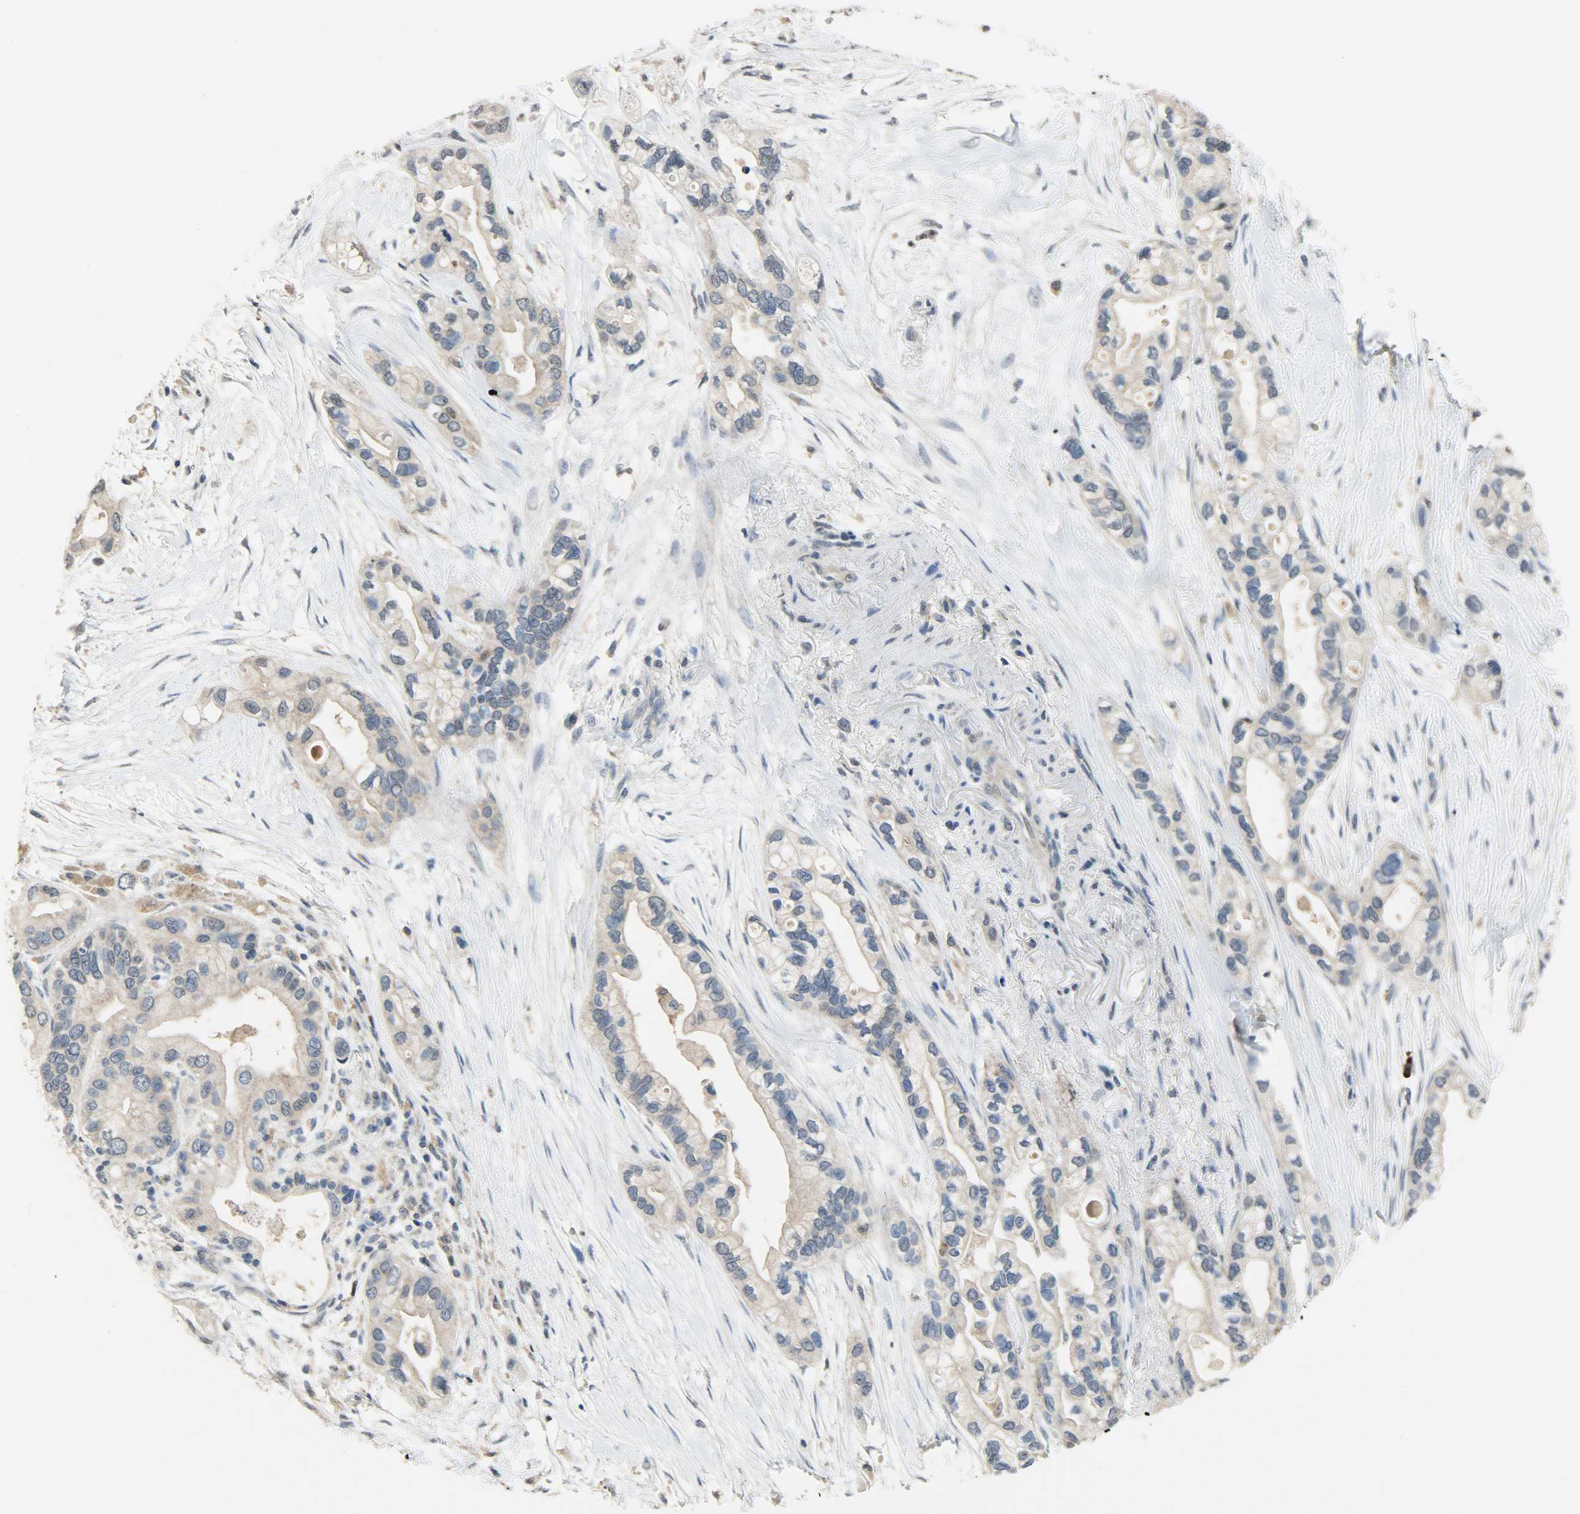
{"staining": {"intensity": "moderate", "quantity": ">75%", "location": "cytoplasmic/membranous"}, "tissue": "pancreatic cancer", "cell_type": "Tumor cells", "image_type": "cancer", "snomed": [{"axis": "morphology", "description": "Adenocarcinoma, NOS"}, {"axis": "topography", "description": "Pancreas"}], "caption": "Pancreatic cancer (adenocarcinoma) stained for a protein displays moderate cytoplasmic/membranous positivity in tumor cells. The protein is shown in brown color, while the nuclei are stained blue.", "gene": "TRIM21", "patient": {"sex": "female", "age": 77}}